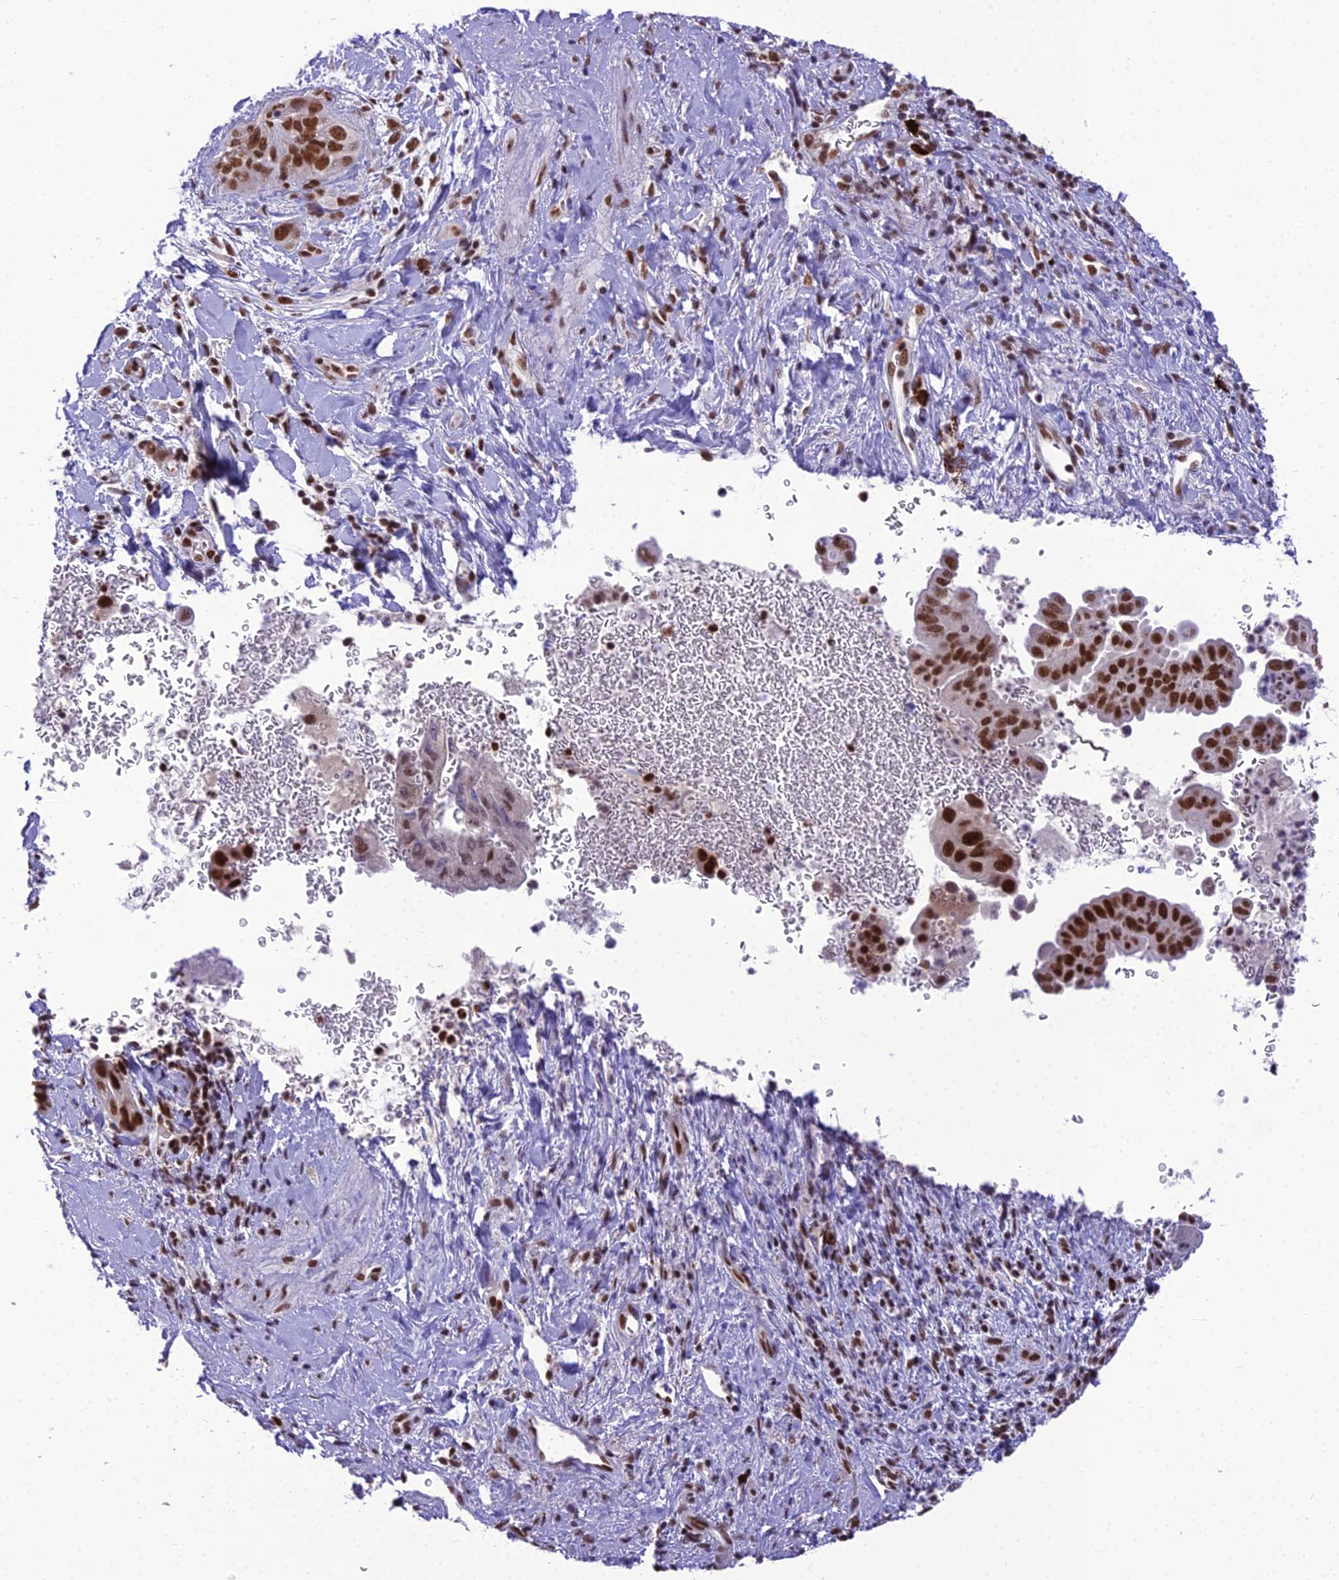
{"staining": {"intensity": "strong", "quantity": ">75%", "location": "nuclear"}, "tissue": "pancreatic cancer", "cell_type": "Tumor cells", "image_type": "cancer", "snomed": [{"axis": "morphology", "description": "Adenocarcinoma, NOS"}, {"axis": "topography", "description": "Pancreas"}], "caption": "Immunohistochemistry micrograph of human pancreatic cancer stained for a protein (brown), which reveals high levels of strong nuclear staining in approximately >75% of tumor cells.", "gene": "SH3RF3", "patient": {"sex": "female", "age": 78}}